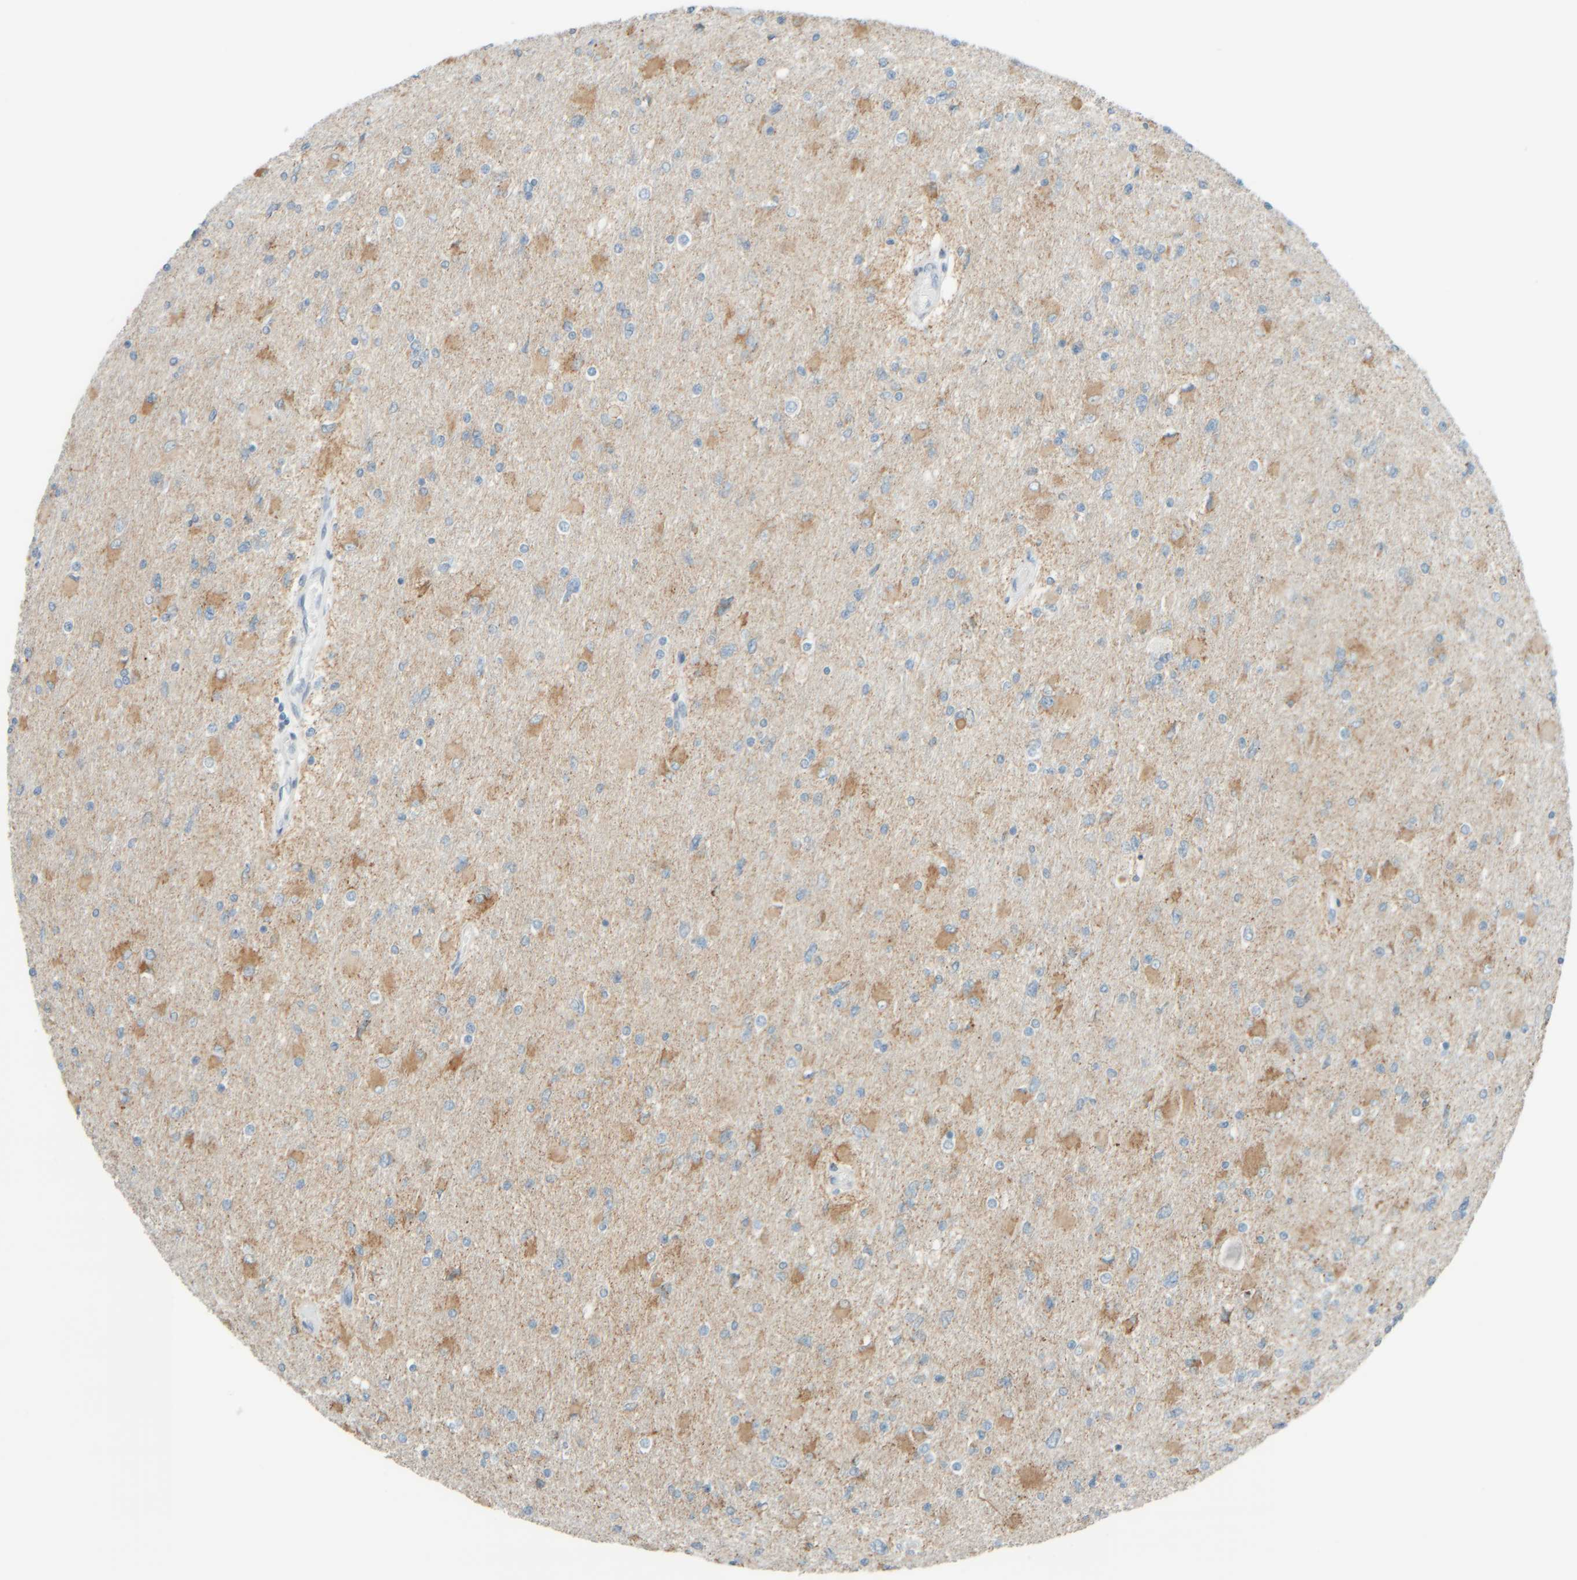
{"staining": {"intensity": "moderate", "quantity": "<25%", "location": "cytoplasmic/membranous"}, "tissue": "glioma", "cell_type": "Tumor cells", "image_type": "cancer", "snomed": [{"axis": "morphology", "description": "Glioma, malignant, High grade"}, {"axis": "topography", "description": "Cerebral cortex"}], "caption": "Glioma tissue reveals moderate cytoplasmic/membranous staining in approximately <25% of tumor cells", "gene": "PTGES3L-AARSD1", "patient": {"sex": "female", "age": 36}}